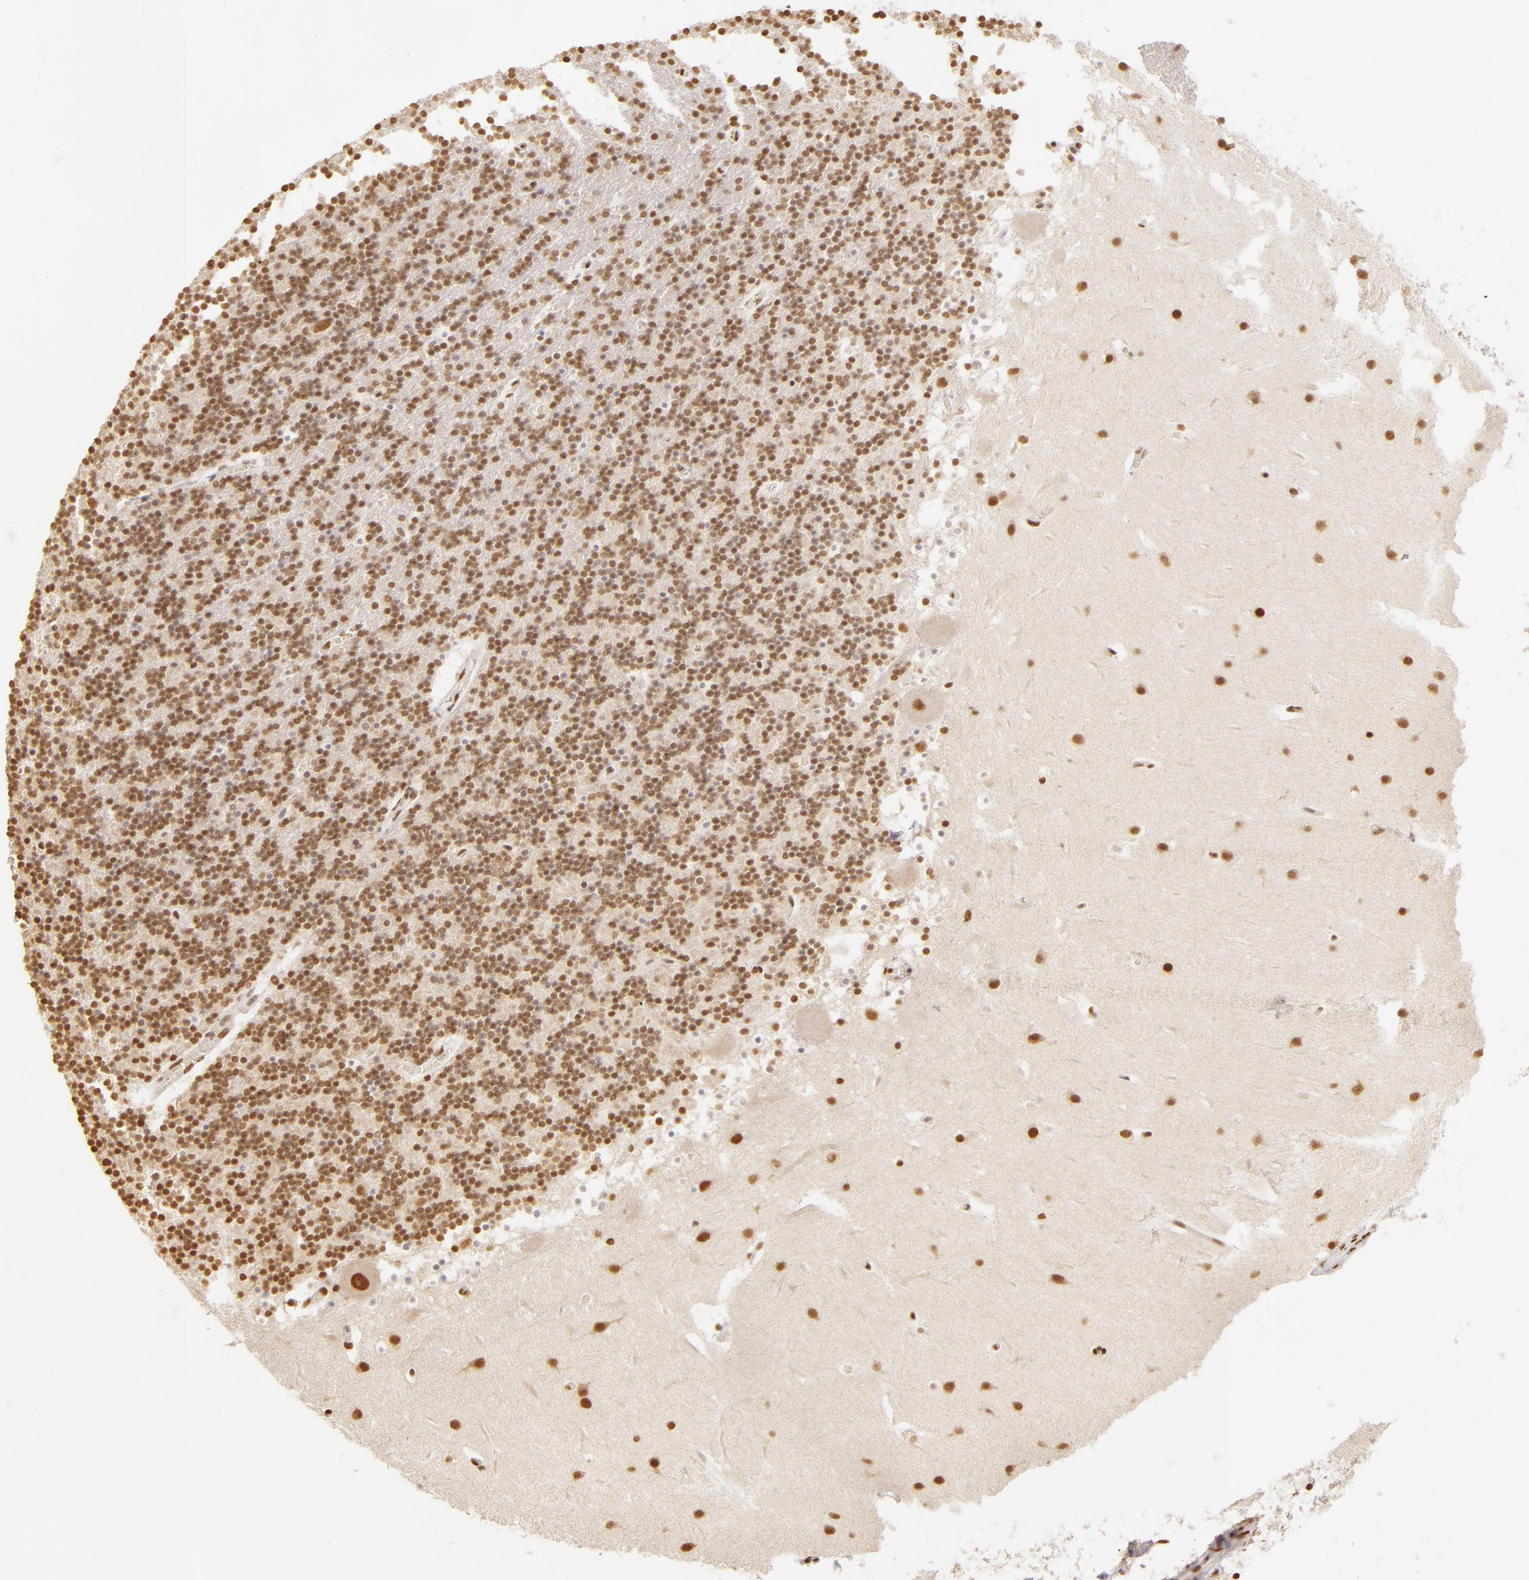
{"staining": {"intensity": "weak", "quantity": ">75%", "location": "nuclear"}, "tissue": "cerebellum", "cell_type": "Cells in granular layer", "image_type": "normal", "snomed": [{"axis": "morphology", "description": "Normal tissue, NOS"}, {"axis": "topography", "description": "Cerebellum"}], "caption": "A micrograph of cerebellum stained for a protein demonstrates weak nuclear brown staining in cells in granular layer. (Stains: DAB in brown, nuclei in blue, Microscopy: brightfield microscopy at high magnification).", "gene": "PAPOLA", "patient": {"sex": "male", "age": 45}}